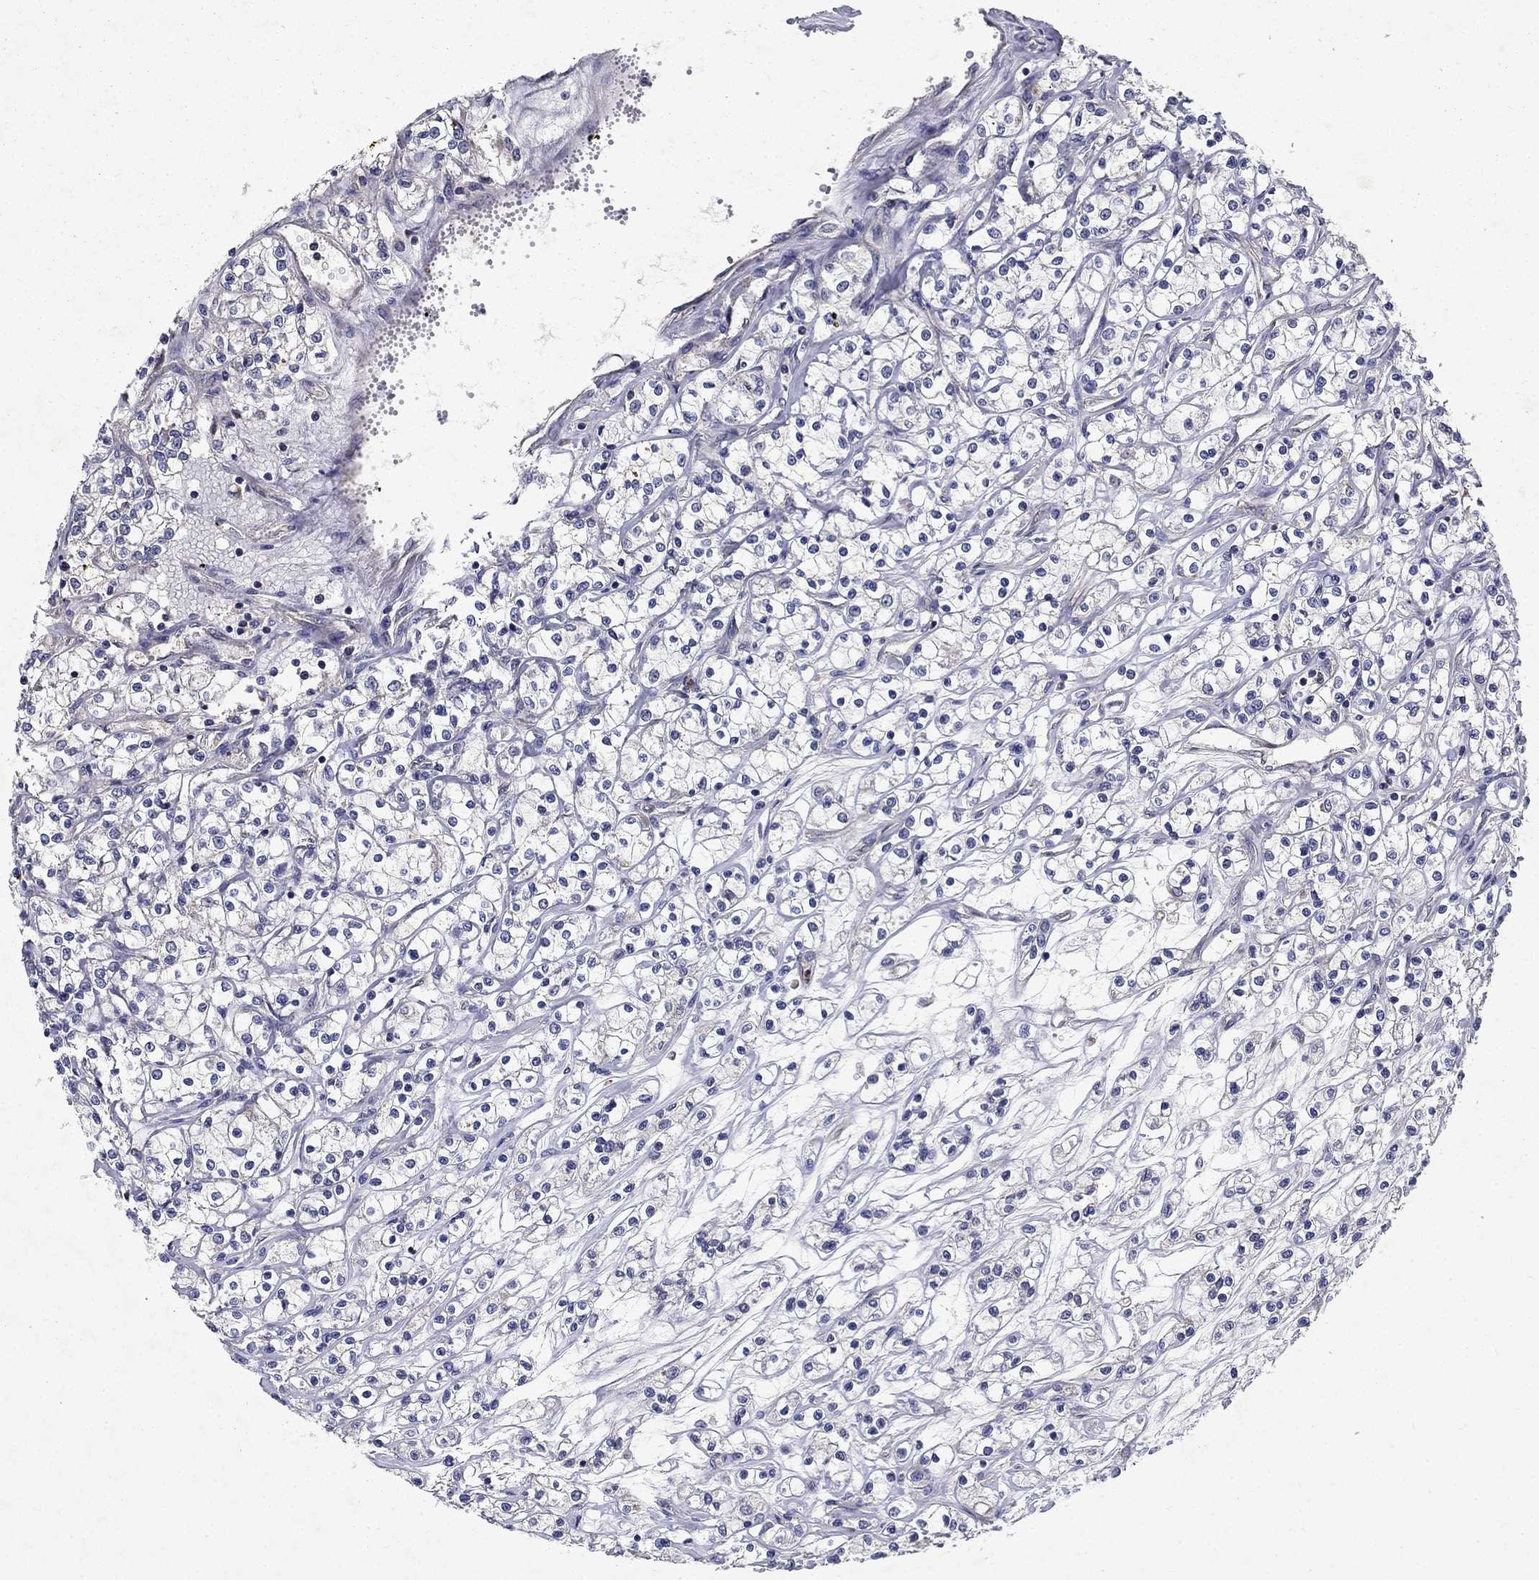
{"staining": {"intensity": "negative", "quantity": "none", "location": "none"}, "tissue": "renal cancer", "cell_type": "Tumor cells", "image_type": "cancer", "snomed": [{"axis": "morphology", "description": "Adenocarcinoma, NOS"}, {"axis": "topography", "description": "Kidney"}], "caption": "Immunohistochemistry (IHC) of renal adenocarcinoma shows no expression in tumor cells.", "gene": "GLTP", "patient": {"sex": "female", "age": 59}}